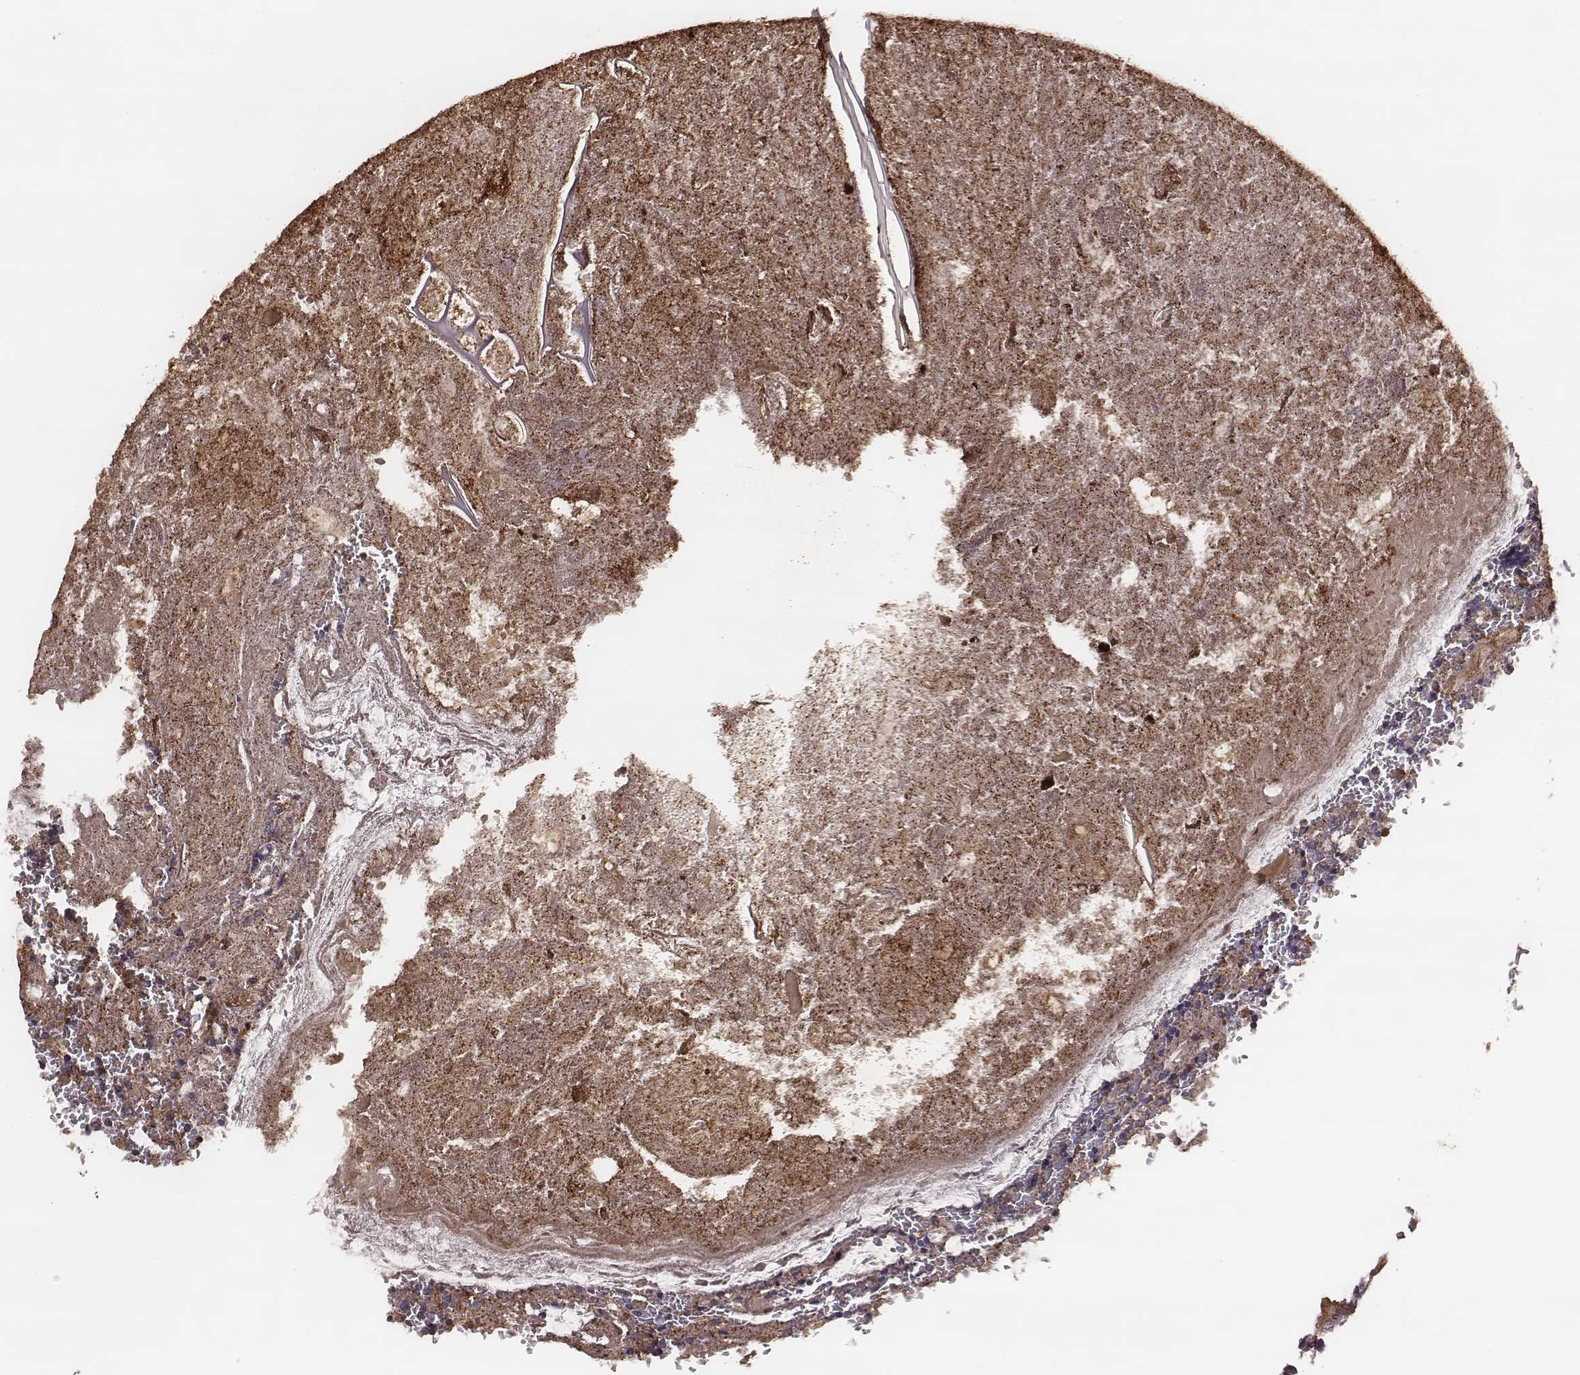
{"staining": {"intensity": "moderate", "quantity": ">75%", "location": "cytoplasmic/membranous"}, "tissue": "appendix", "cell_type": "Glandular cells", "image_type": "normal", "snomed": [{"axis": "morphology", "description": "Normal tissue, NOS"}, {"axis": "topography", "description": "Appendix"}], "caption": "Brown immunohistochemical staining in benign appendix demonstrates moderate cytoplasmic/membranous positivity in about >75% of glandular cells.", "gene": "HAVCR1", "patient": {"sex": "female", "age": 23}}